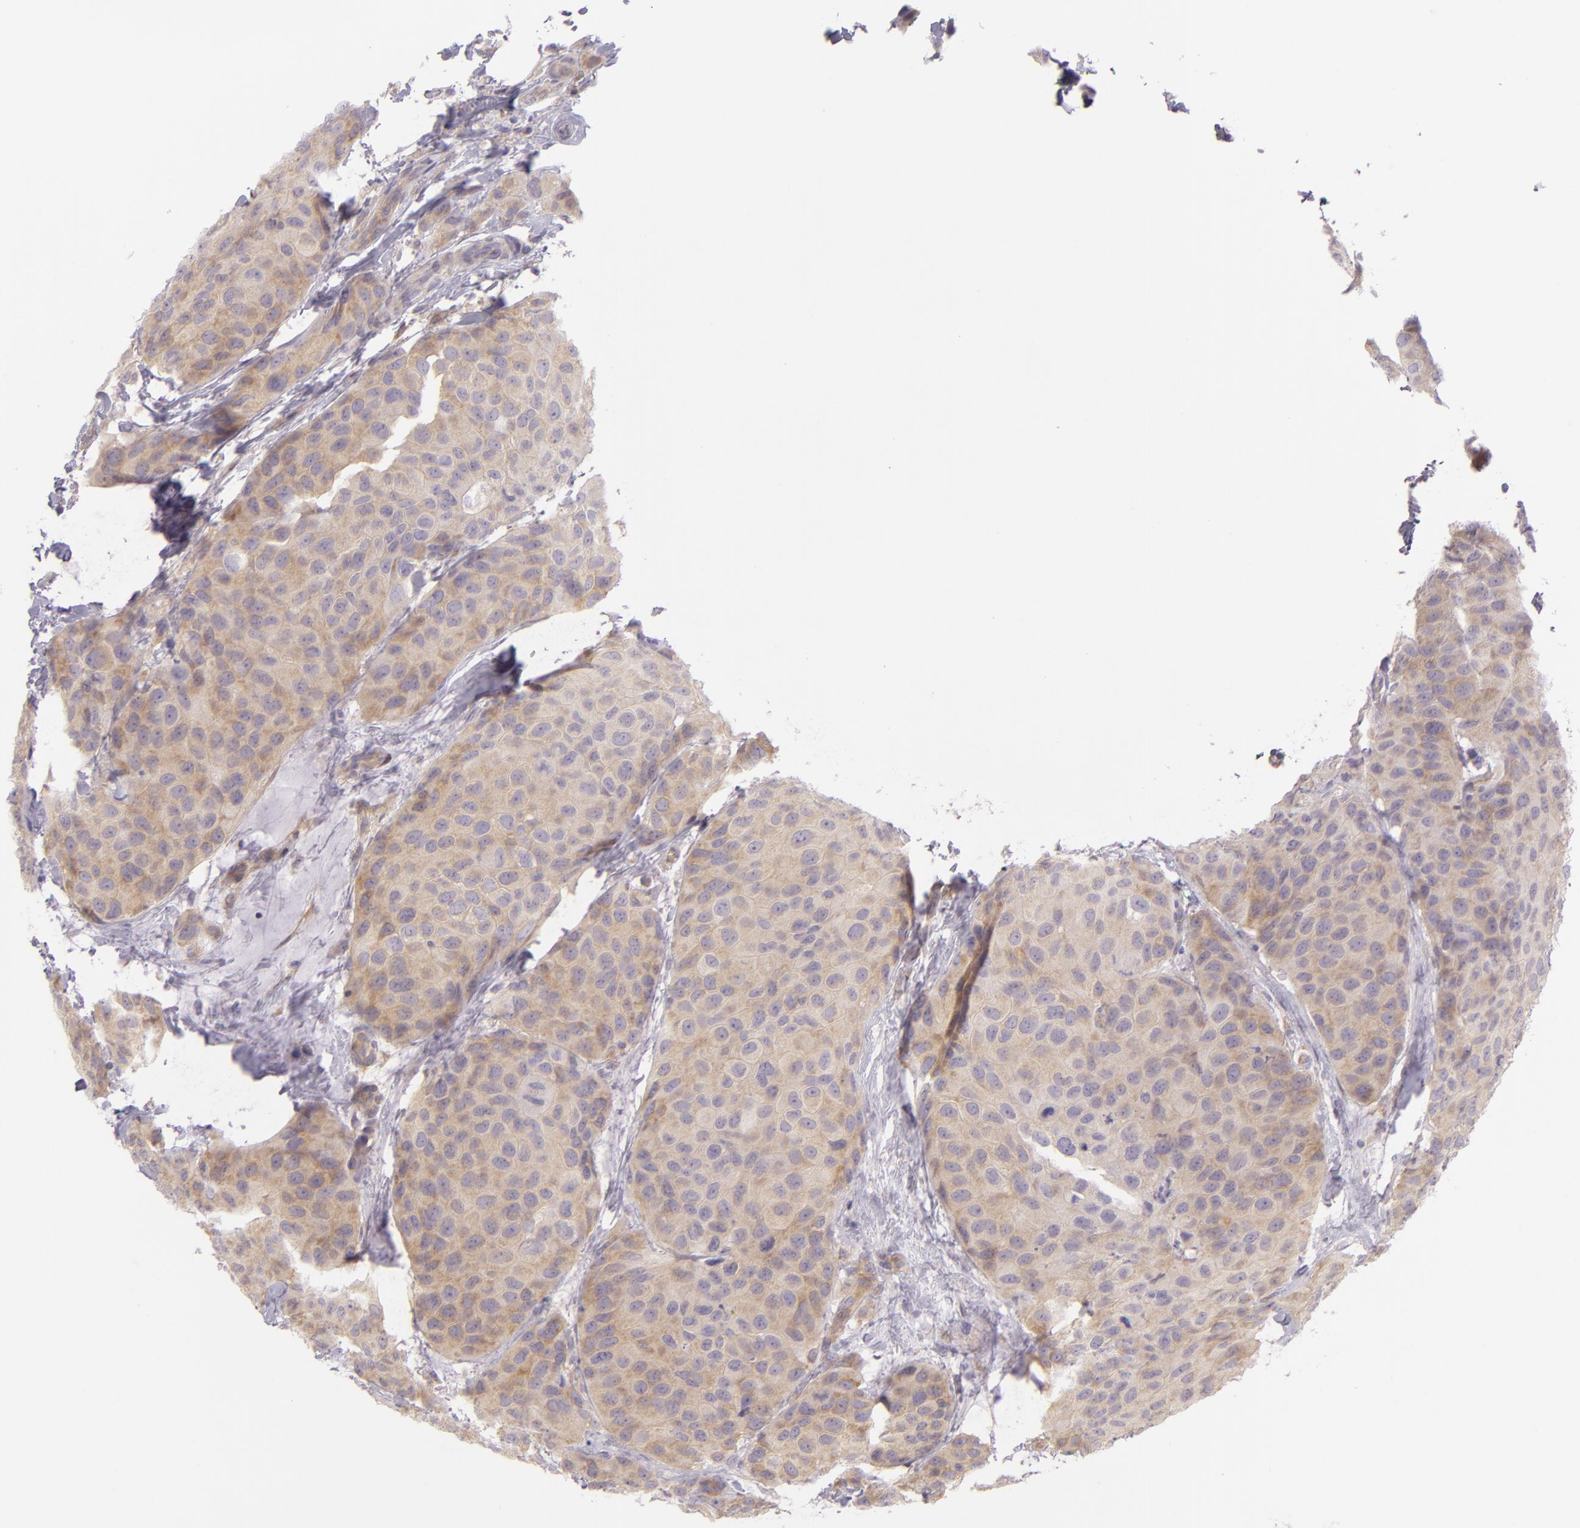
{"staining": {"intensity": "weak", "quantity": ">75%", "location": "cytoplasmic/membranous"}, "tissue": "breast cancer", "cell_type": "Tumor cells", "image_type": "cancer", "snomed": [{"axis": "morphology", "description": "Duct carcinoma"}, {"axis": "topography", "description": "Breast"}], "caption": "Human intraductal carcinoma (breast) stained for a protein (brown) reveals weak cytoplasmic/membranous positive staining in approximately >75% of tumor cells.", "gene": "ZC3H7B", "patient": {"sex": "female", "age": 68}}